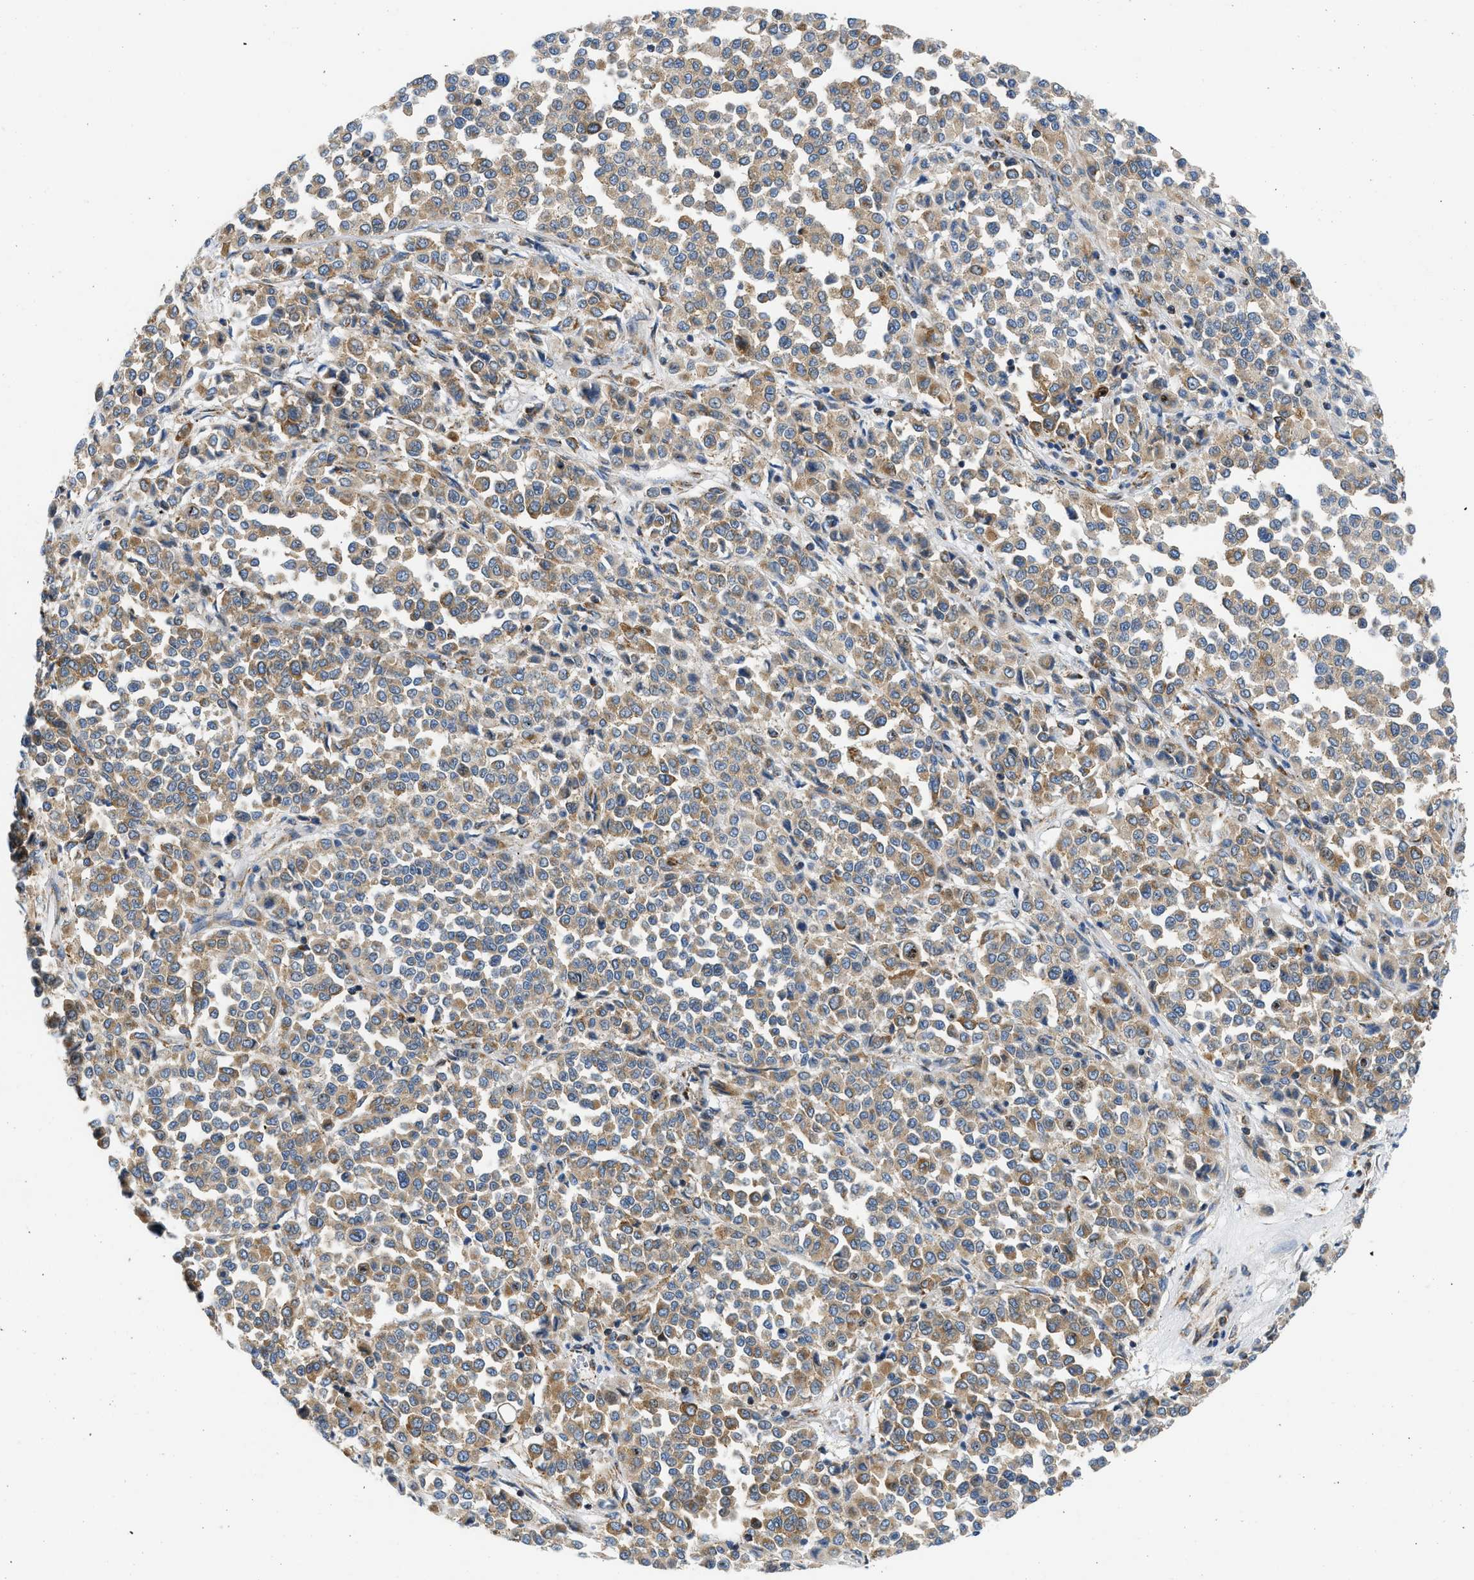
{"staining": {"intensity": "moderate", "quantity": ">75%", "location": "cytoplasmic/membranous"}, "tissue": "melanoma", "cell_type": "Tumor cells", "image_type": "cancer", "snomed": [{"axis": "morphology", "description": "Malignant melanoma, Metastatic site"}, {"axis": "topography", "description": "Pancreas"}], "caption": "IHC (DAB) staining of human malignant melanoma (metastatic site) shows moderate cytoplasmic/membranous protein expression in about >75% of tumor cells.", "gene": "CAMKK2", "patient": {"sex": "female", "age": 30}}